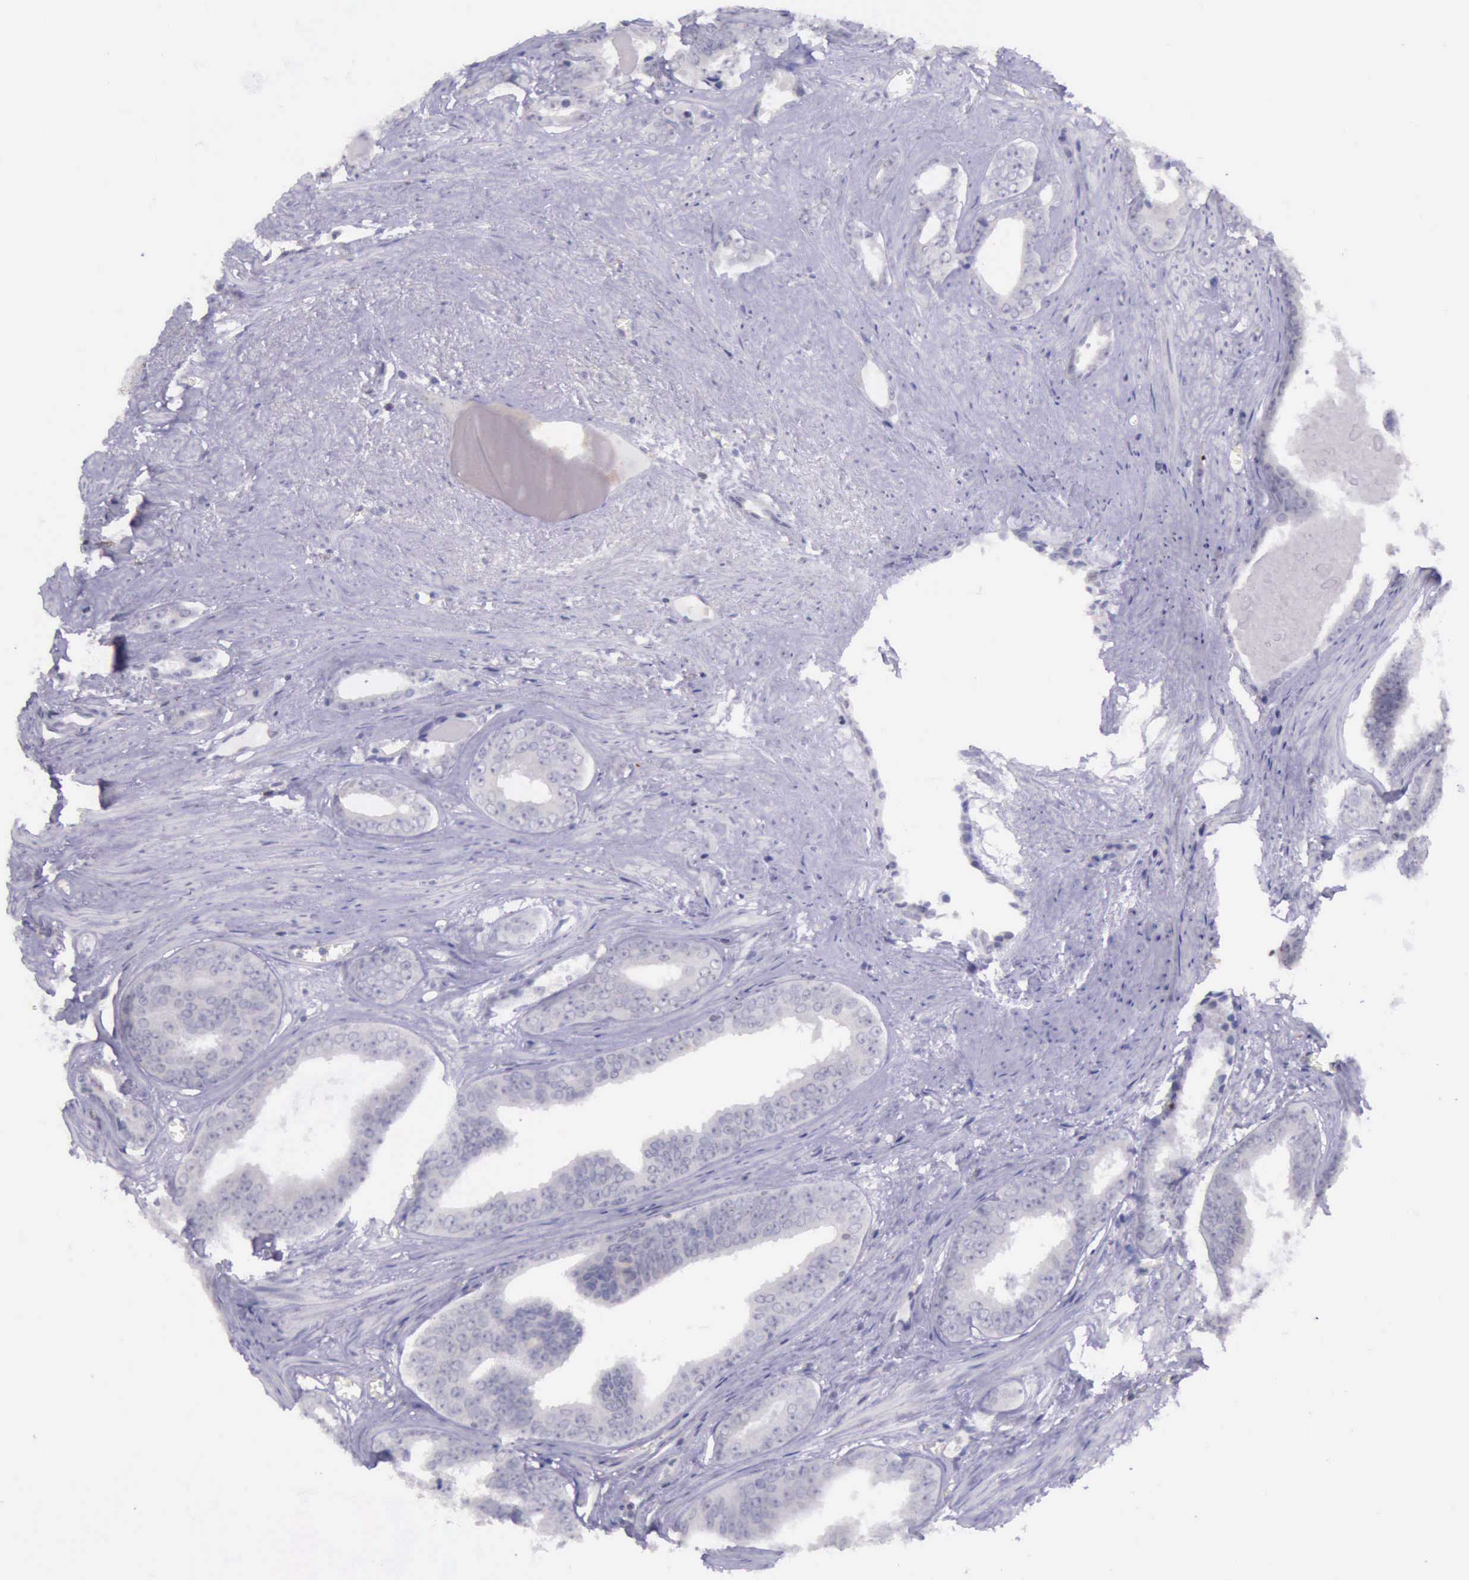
{"staining": {"intensity": "negative", "quantity": "none", "location": "none"}, "tissue": "prostate cancer", "cell_type": "Tumor cells", "image_type": "cancer", "snomed": [{"axis": "morphology", "description": "Adenocarcinoma, Medium grade"}, {"axis": "topography", "description": "Prostate"}], "caption": "The image demonstrates no significant expression in tumor cells of prostate medium-grade adenocarcinoma. (DAB IHC with hematoxylin counter stain).", "gene": "PARP1", "patient": {"sex": "male", "age": 79}}